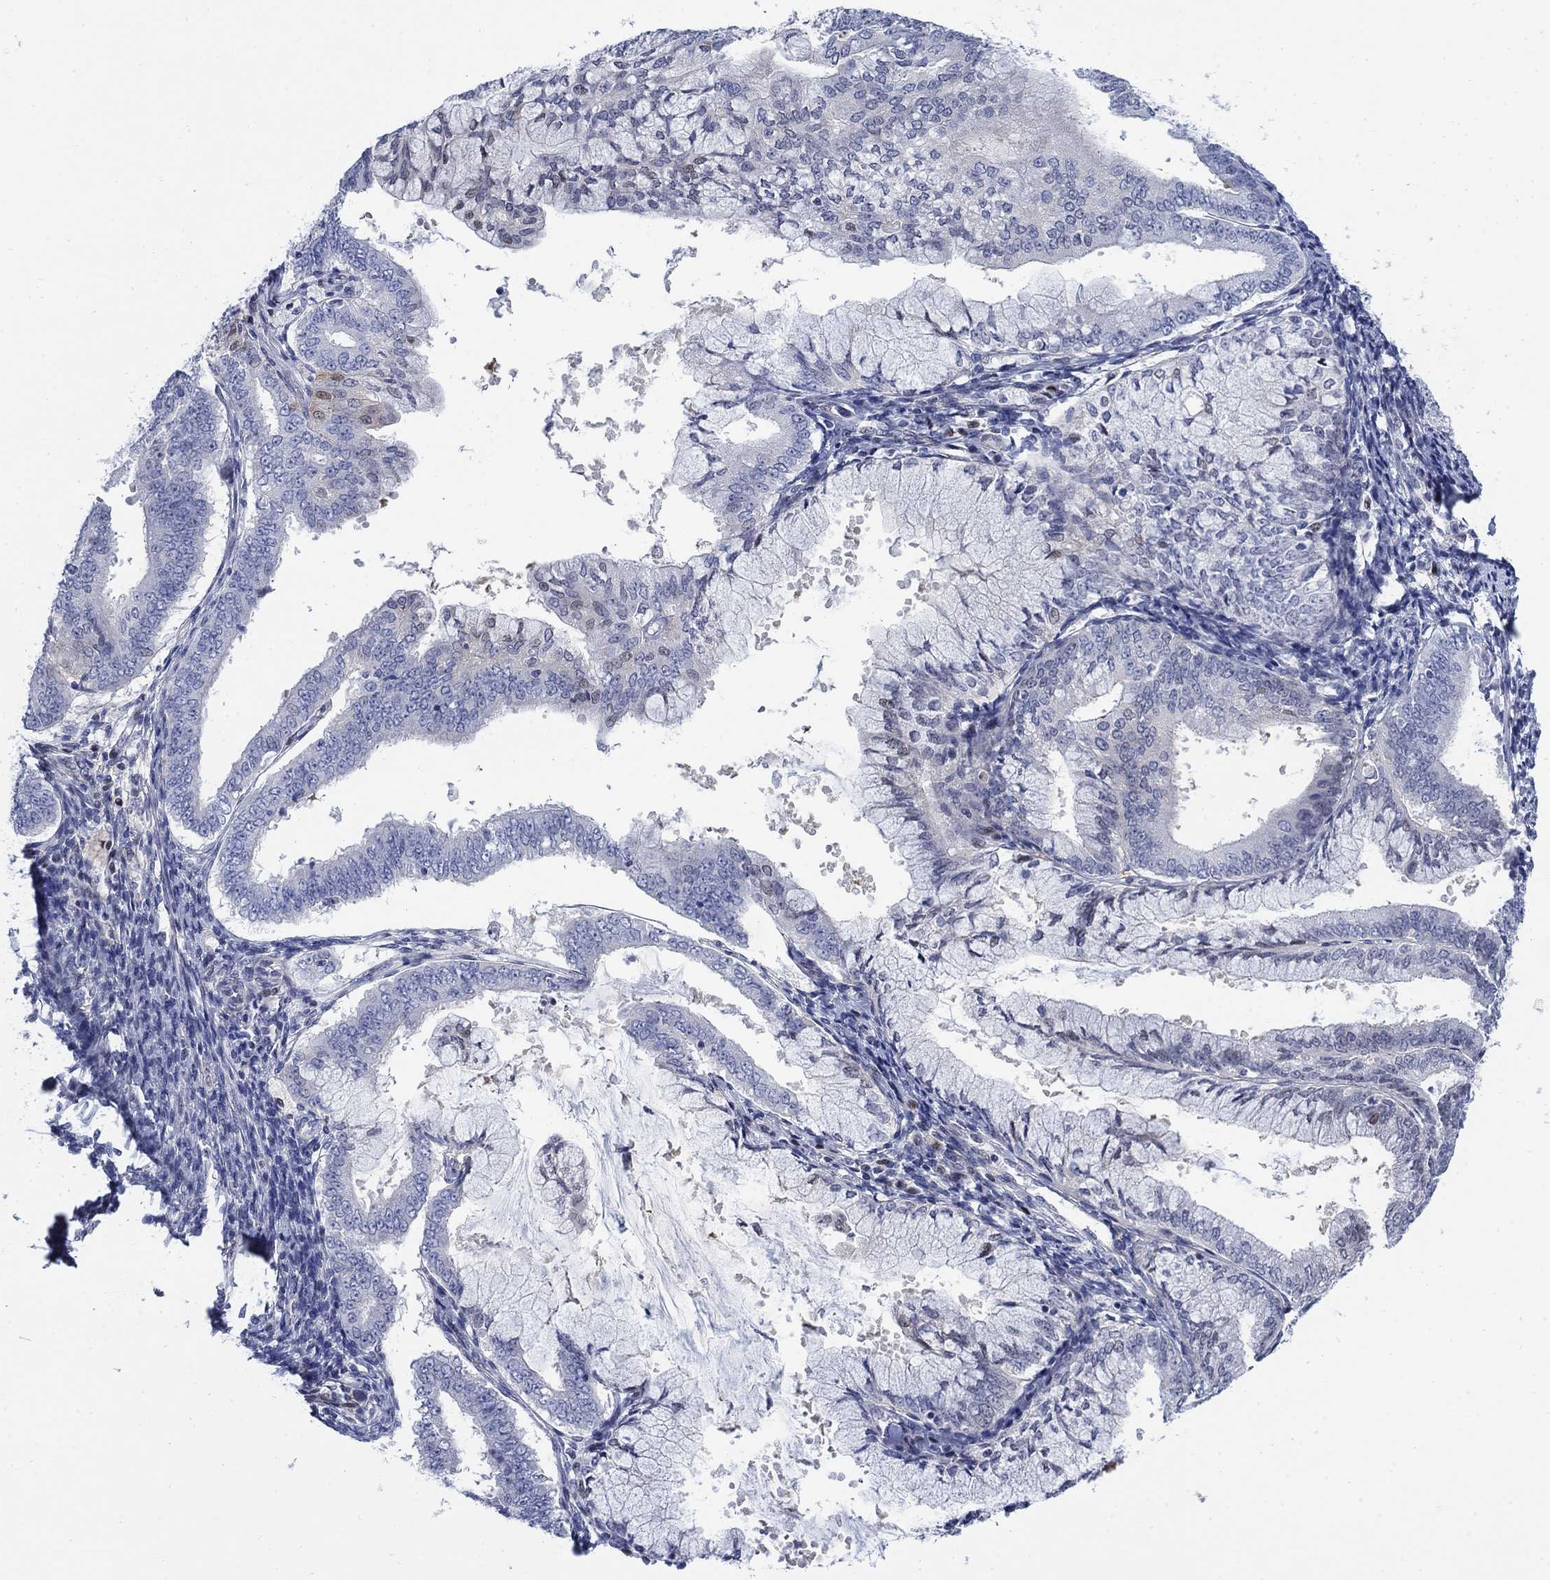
{"staining": {"intensity": "negative", "quantity": "none", "location": "none"}, "tissue": "endometrial cancer", "cell_type": "Tumor cells", "image_type": "cancer", "snomed": [{"axis": "morphology", "description": "Adenocarcinoma, NOS"}, {"axis": "topography", "description": "Endometrium"}], "caption": "An image of human adenocarcinoma (endometrial) is negative for staining in tumor cells.", "gene": "MYO3A", "patient": {"sex": "female", "age": 63}}